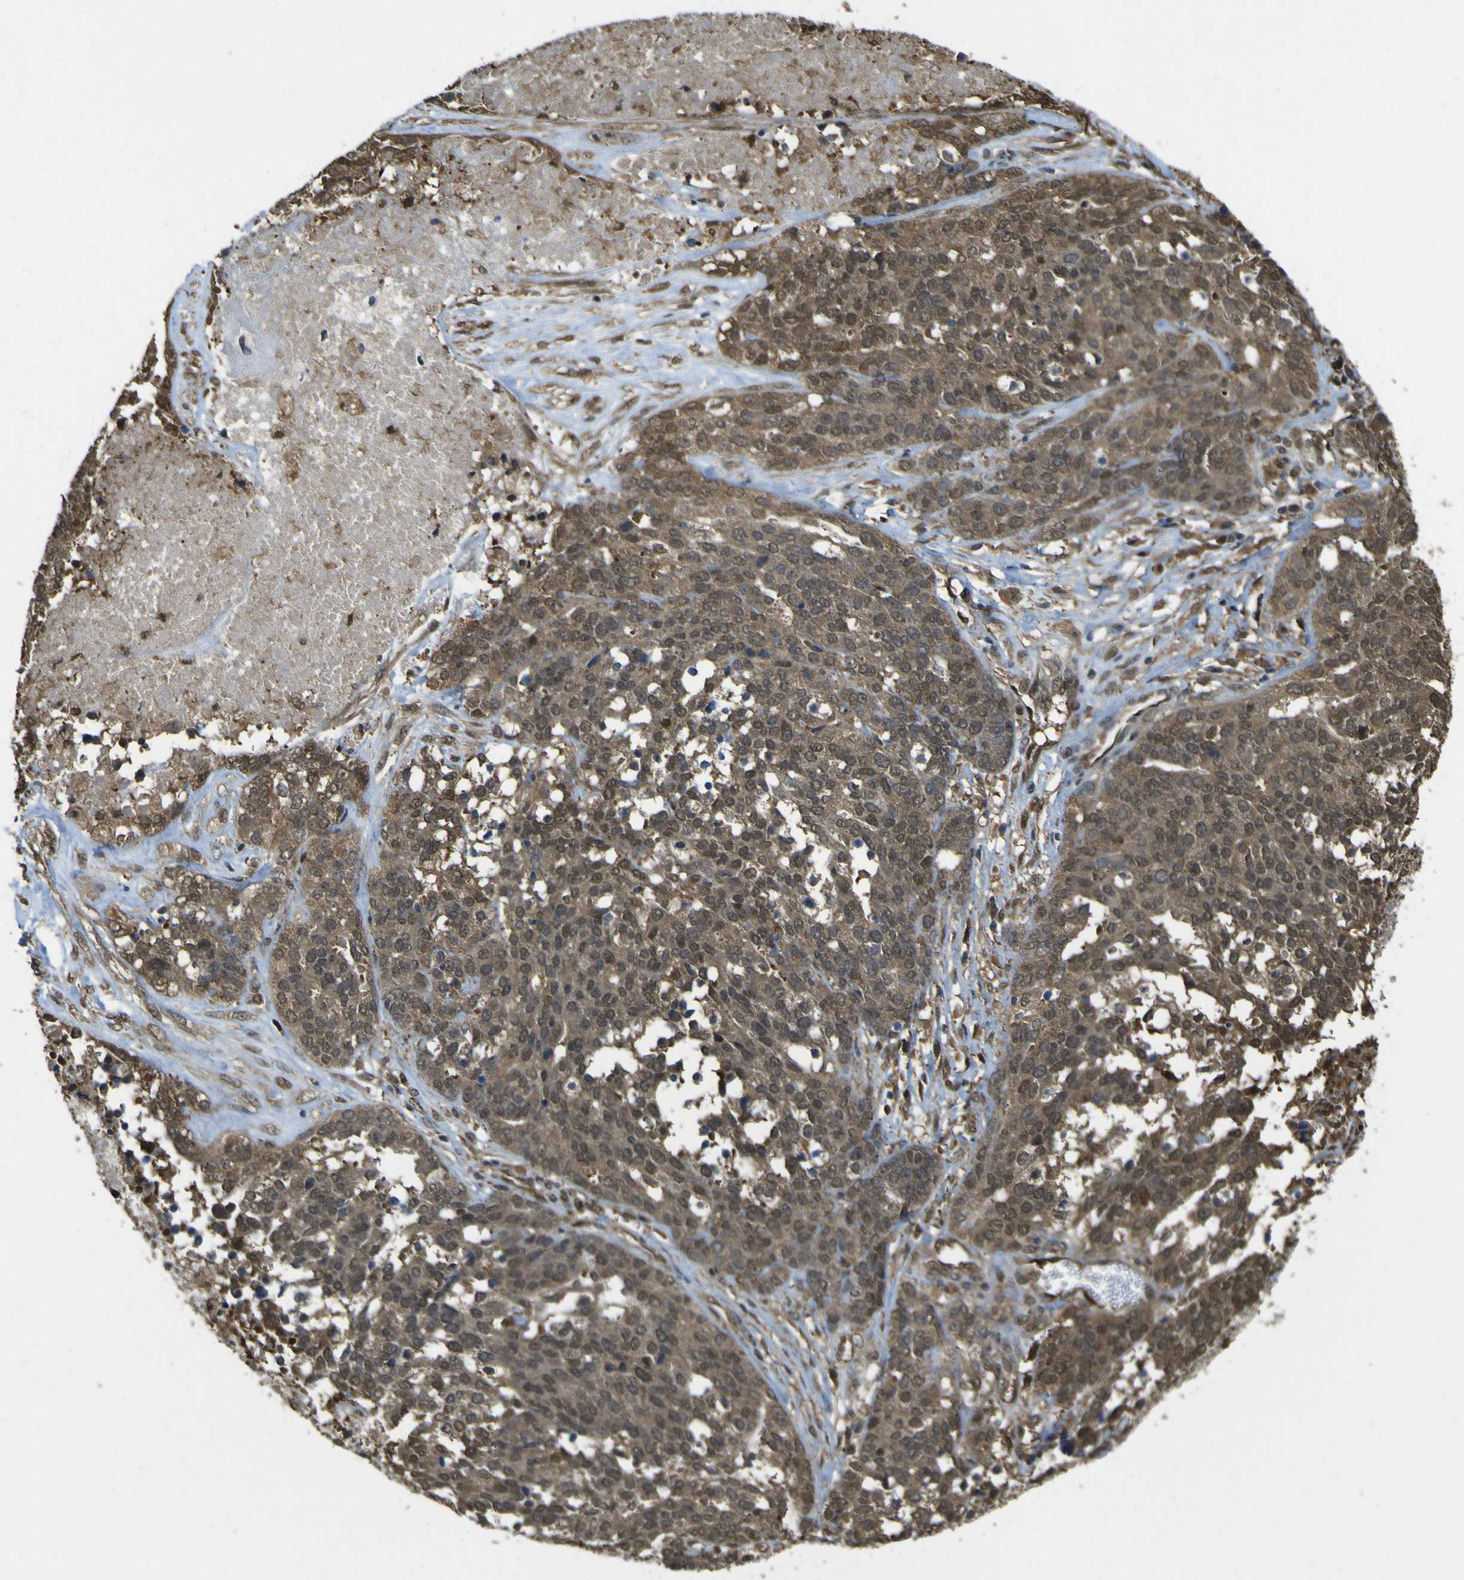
{"staining": {"intensity": "moderate", "quantity": ">75%", "location": "cytoplasmic/membranous"}, "tissue": "ovarian cancer", "cell_type": "Tumor cells", "image_type": "cancer", "snomed": [{"axis": "morphology", "description": "Cystadenocarcinoma, serous, NOS"}, {"axis": "topography", "description": "Ovary"}], "caption": "The immunohistochemical stain labels moderate cytoplasmic/membranous expression in tumor cells of ovarian cancer (serous cystadenocarcinoma) tissue.", "gene": "YWHAG", "patient": {"sex": "female", "age": 44}}